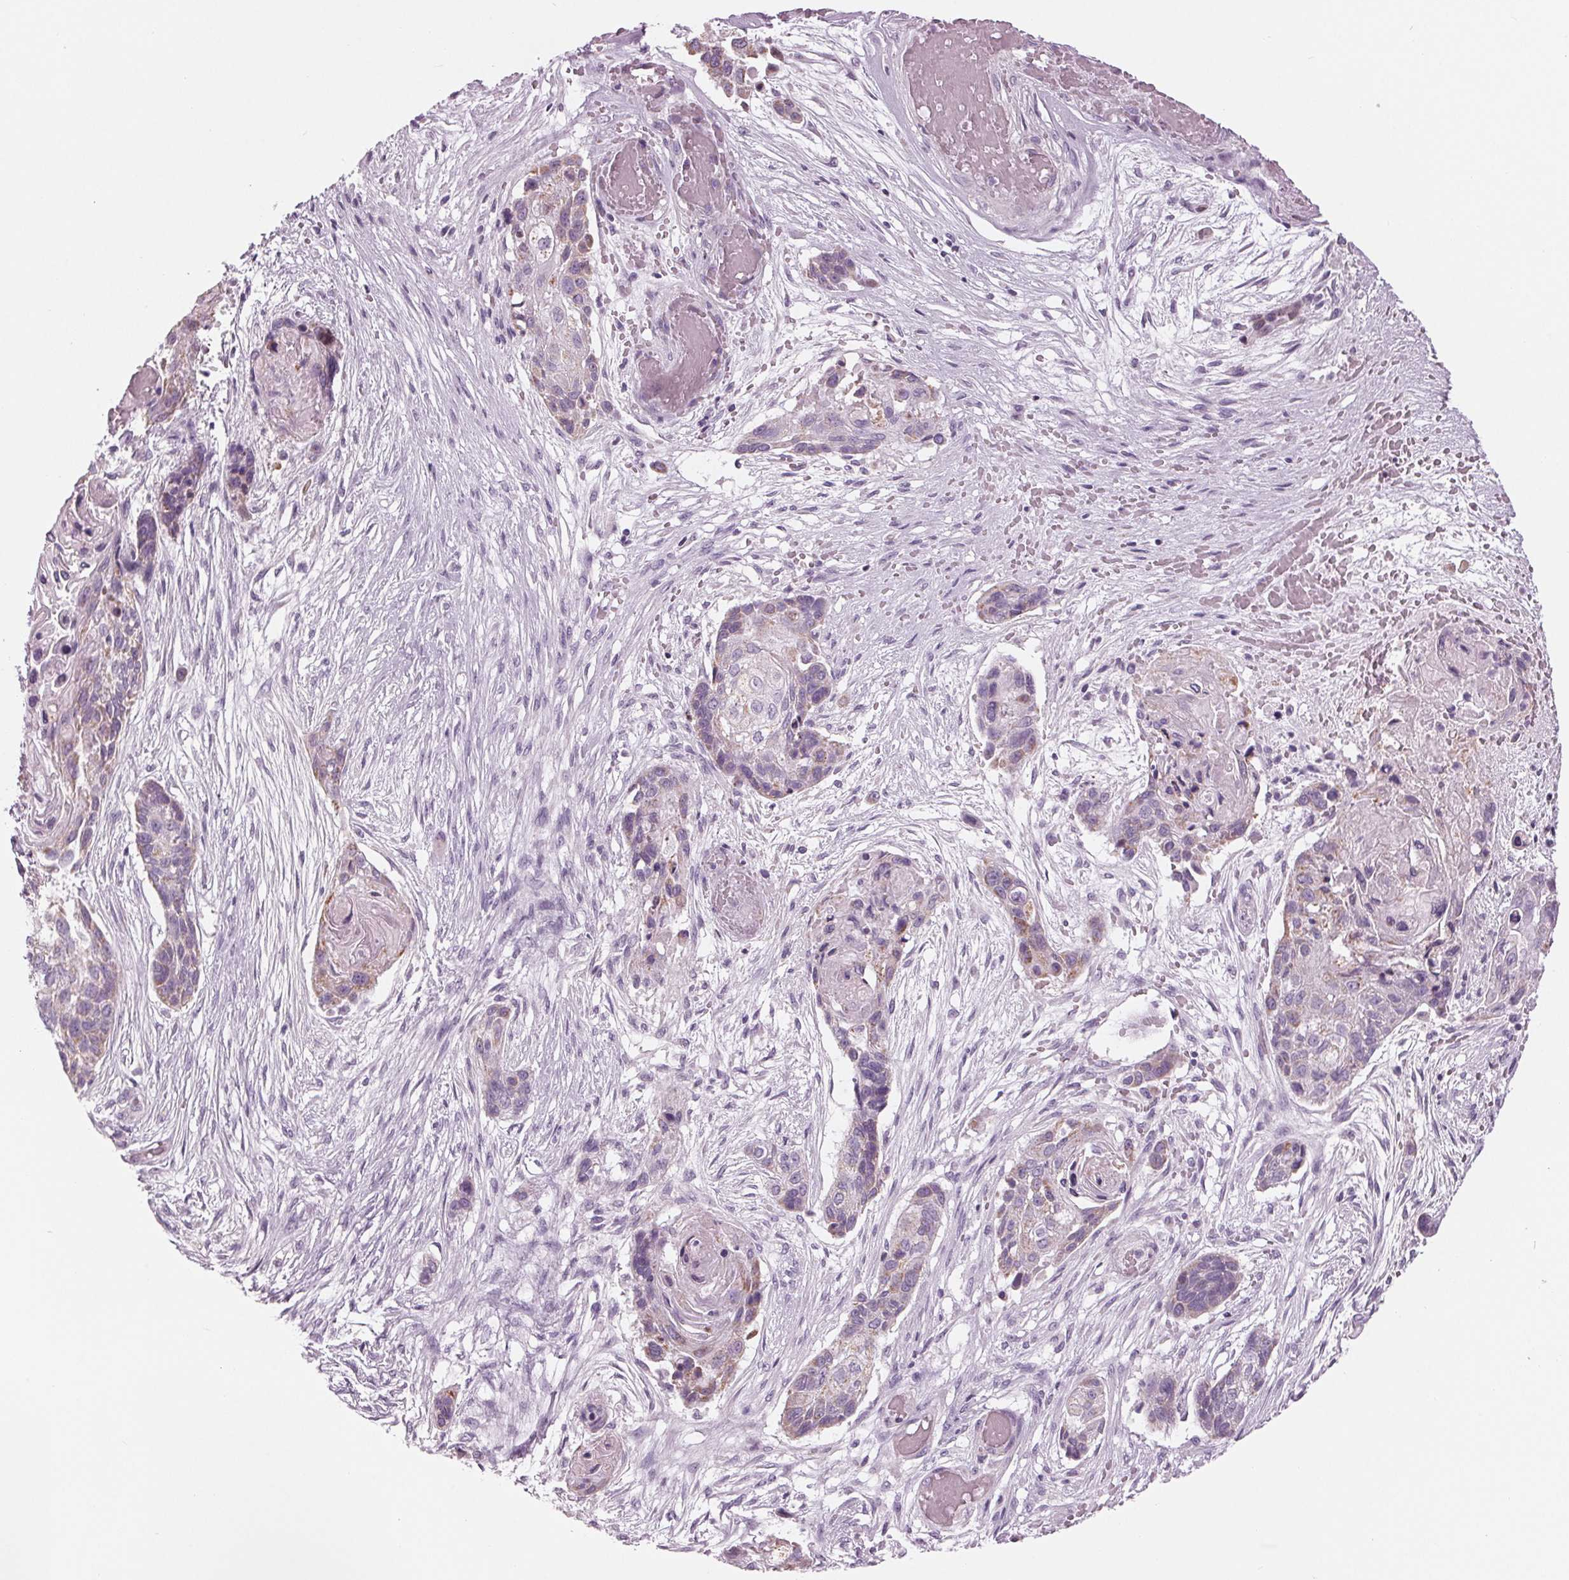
{"staining": {"intensity": "weak", "quantity": "<25%", "location": "cytoplasmic/membranous"}, "tissue": "lung cancer", "cell_type": "Tumor cells", "image_type": "cancer", "snomed": [{"axis": "morphology", "description": "Squamous cell carcinoma, NOS"}, {"axis": "topography", "description": "Lung"}], "caption": "IHC photomicrograph of neoplastic tissue: squamous cell carcinoma (lung) stained with DAB (3,3'-diaminobenzidine) reveals no significant protein expression in tumor cells.", "gene": "SAMD4A", "patient": {"sex": "male", "age": 69}}